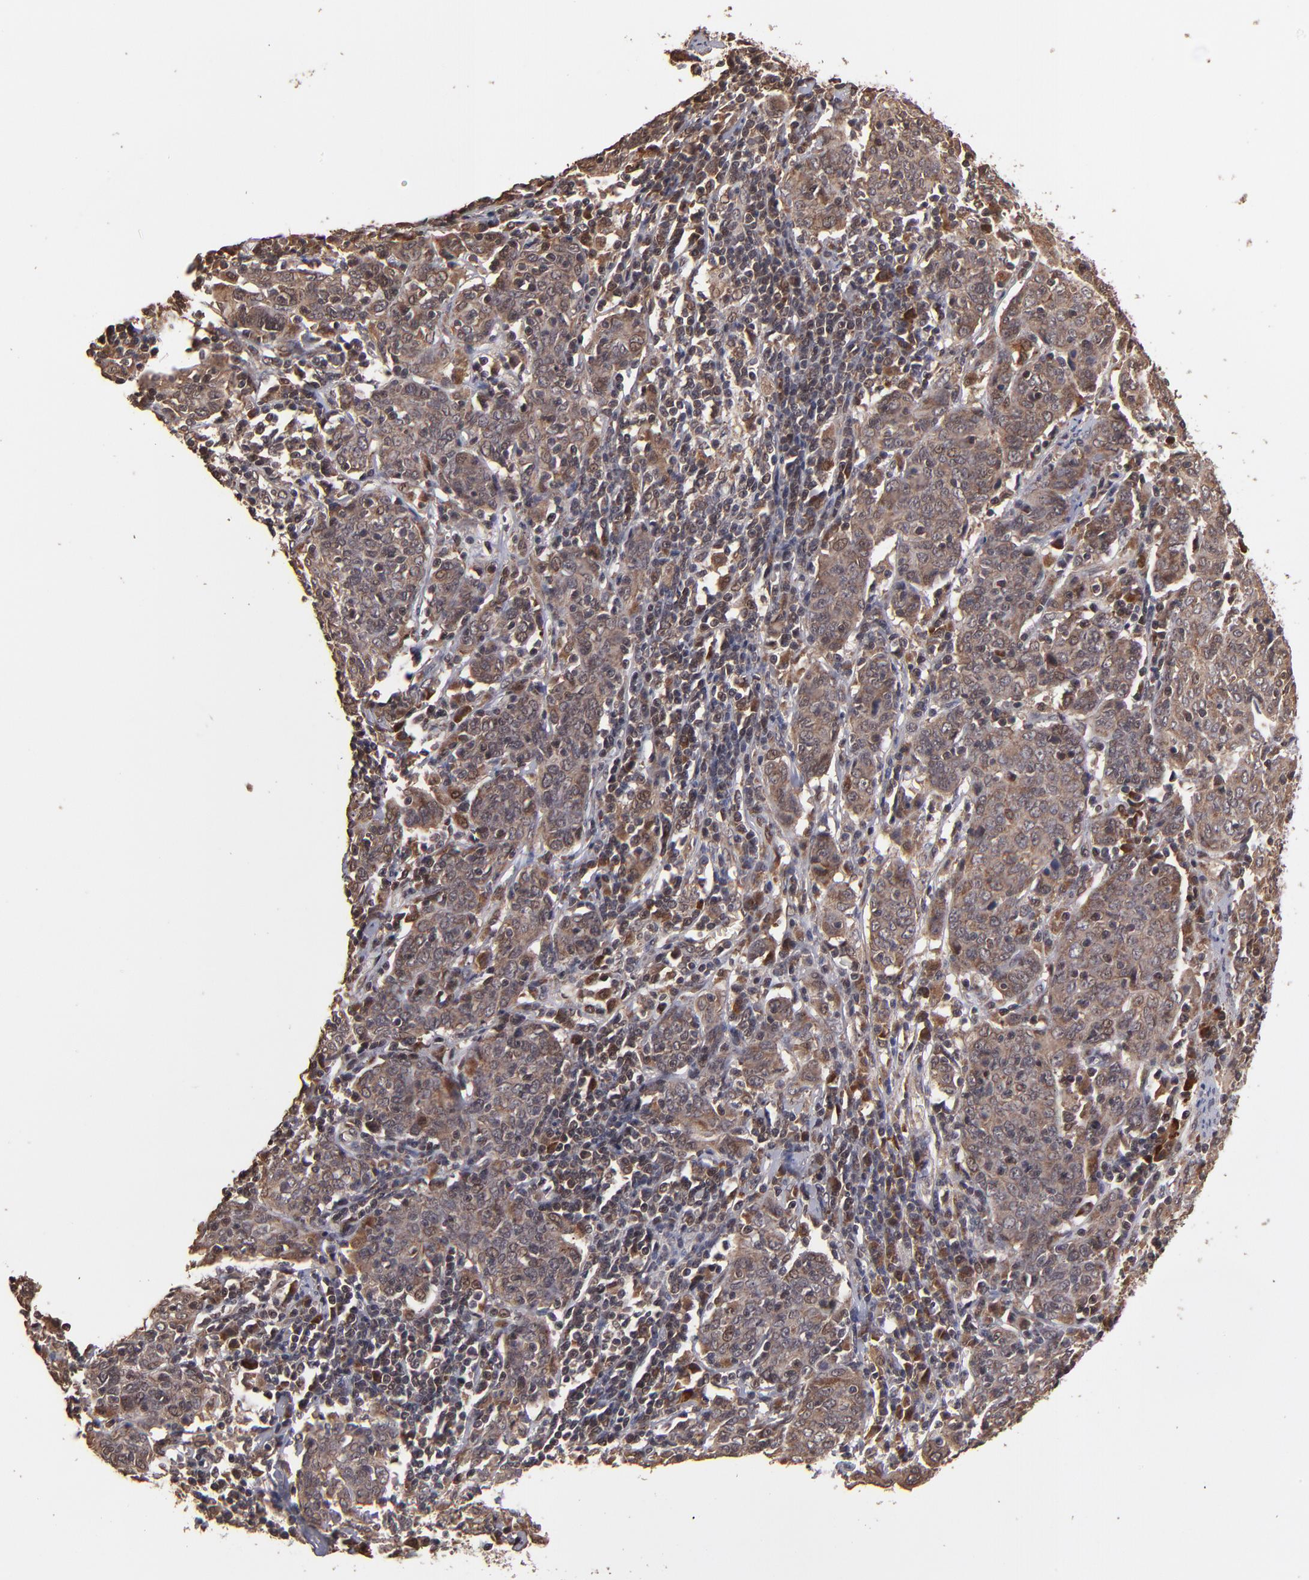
{"staining": {"intensity": "moderate", "quantity": ">75%", "location": "cytoplasmic/membranous"}, "tissue": "cervical cancer", "cell_type": "Tumor cells", "image_type": "cancer", "snomed": [{"axis": "morphology", "description": "Normal tissue, NOS"}, {"axis": "morphology", "description": "Squamous cell carcinoma, NOS"}, {"axis": "topography", "description": "Cervix"}], "caption": "There is medium levels of moderate cytoplasmic/membranous expression in tumor cells of squamous cell carcinoma (cervical), as demonstrated by immunohistochemical staining (brown color).", "gene": "NFE2L2", "patient": {"sex": "female", "age": 67}}